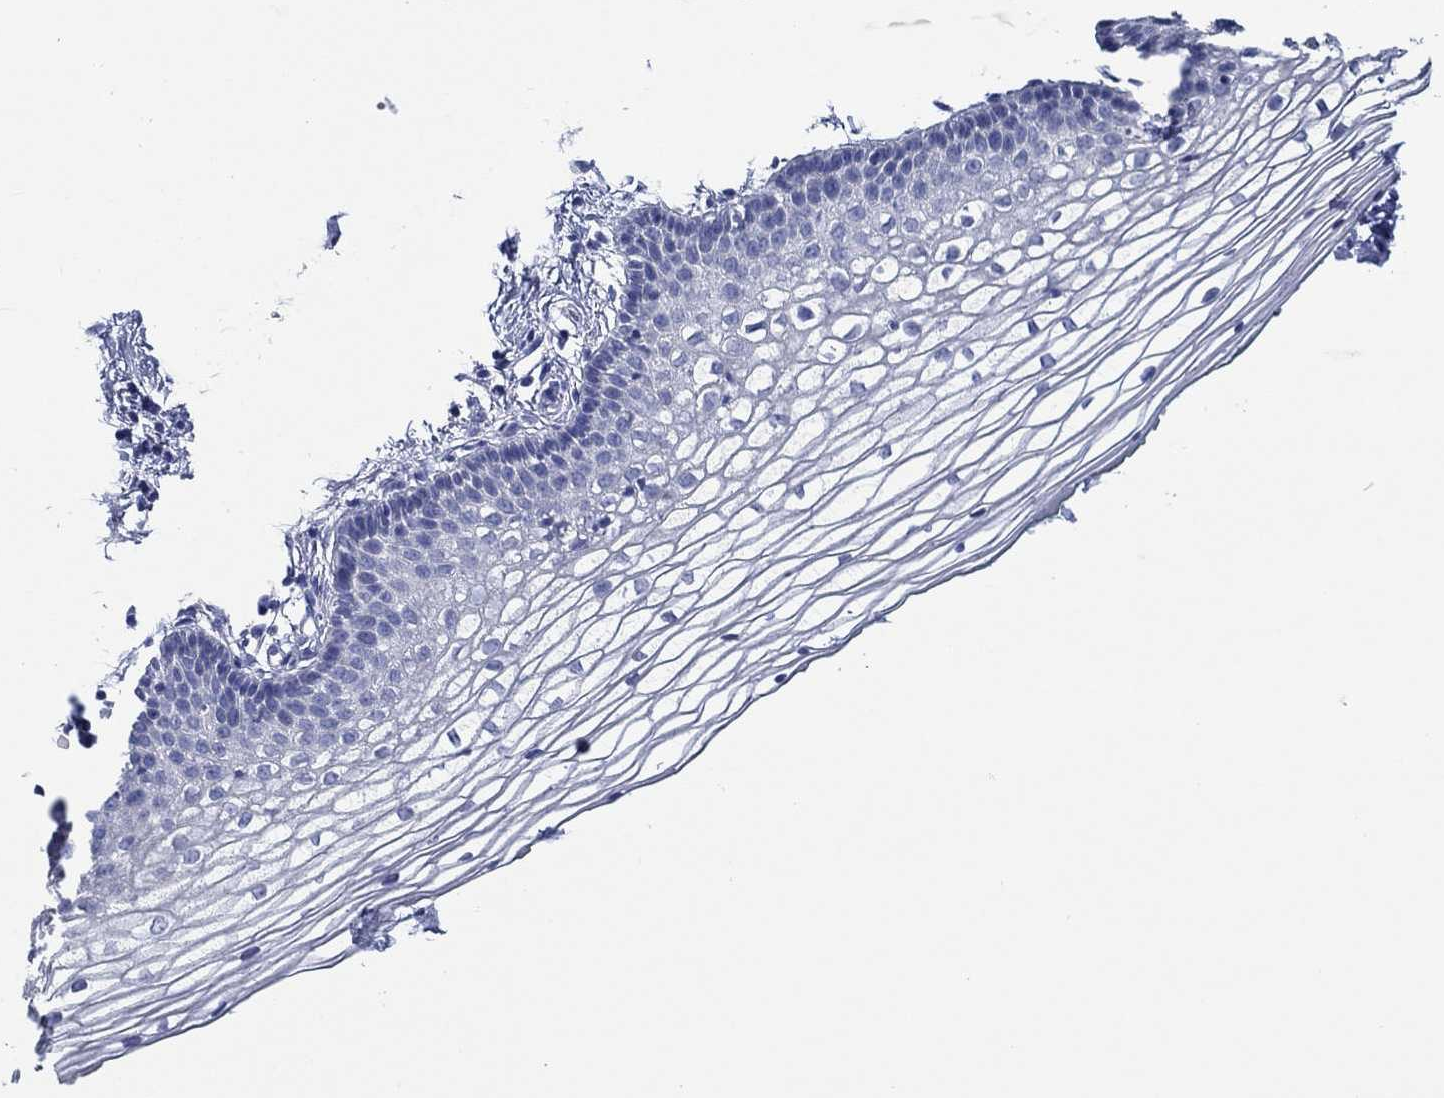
{"staining": {"intensity": "negative", "quantity": "none", "location": "none"}, "tissue": "vagina", "cell_type": "Squamous epithelial cells", "image_type": "normal", "snomed": [{"axis": "morphology", "description": "Normal tissue, NOS"}, {"axis": "topography", "description": "Vagina"}], "caption": "This is a image of immunohistochemistry (IHC) staining of unremarkable vagina, which shows no expression in squamous epithelial cells. (IHC, brightfield microscopy, high magnification).", "gene": "TOMM20L", "patient": {"sex": "female", "age": 36}}